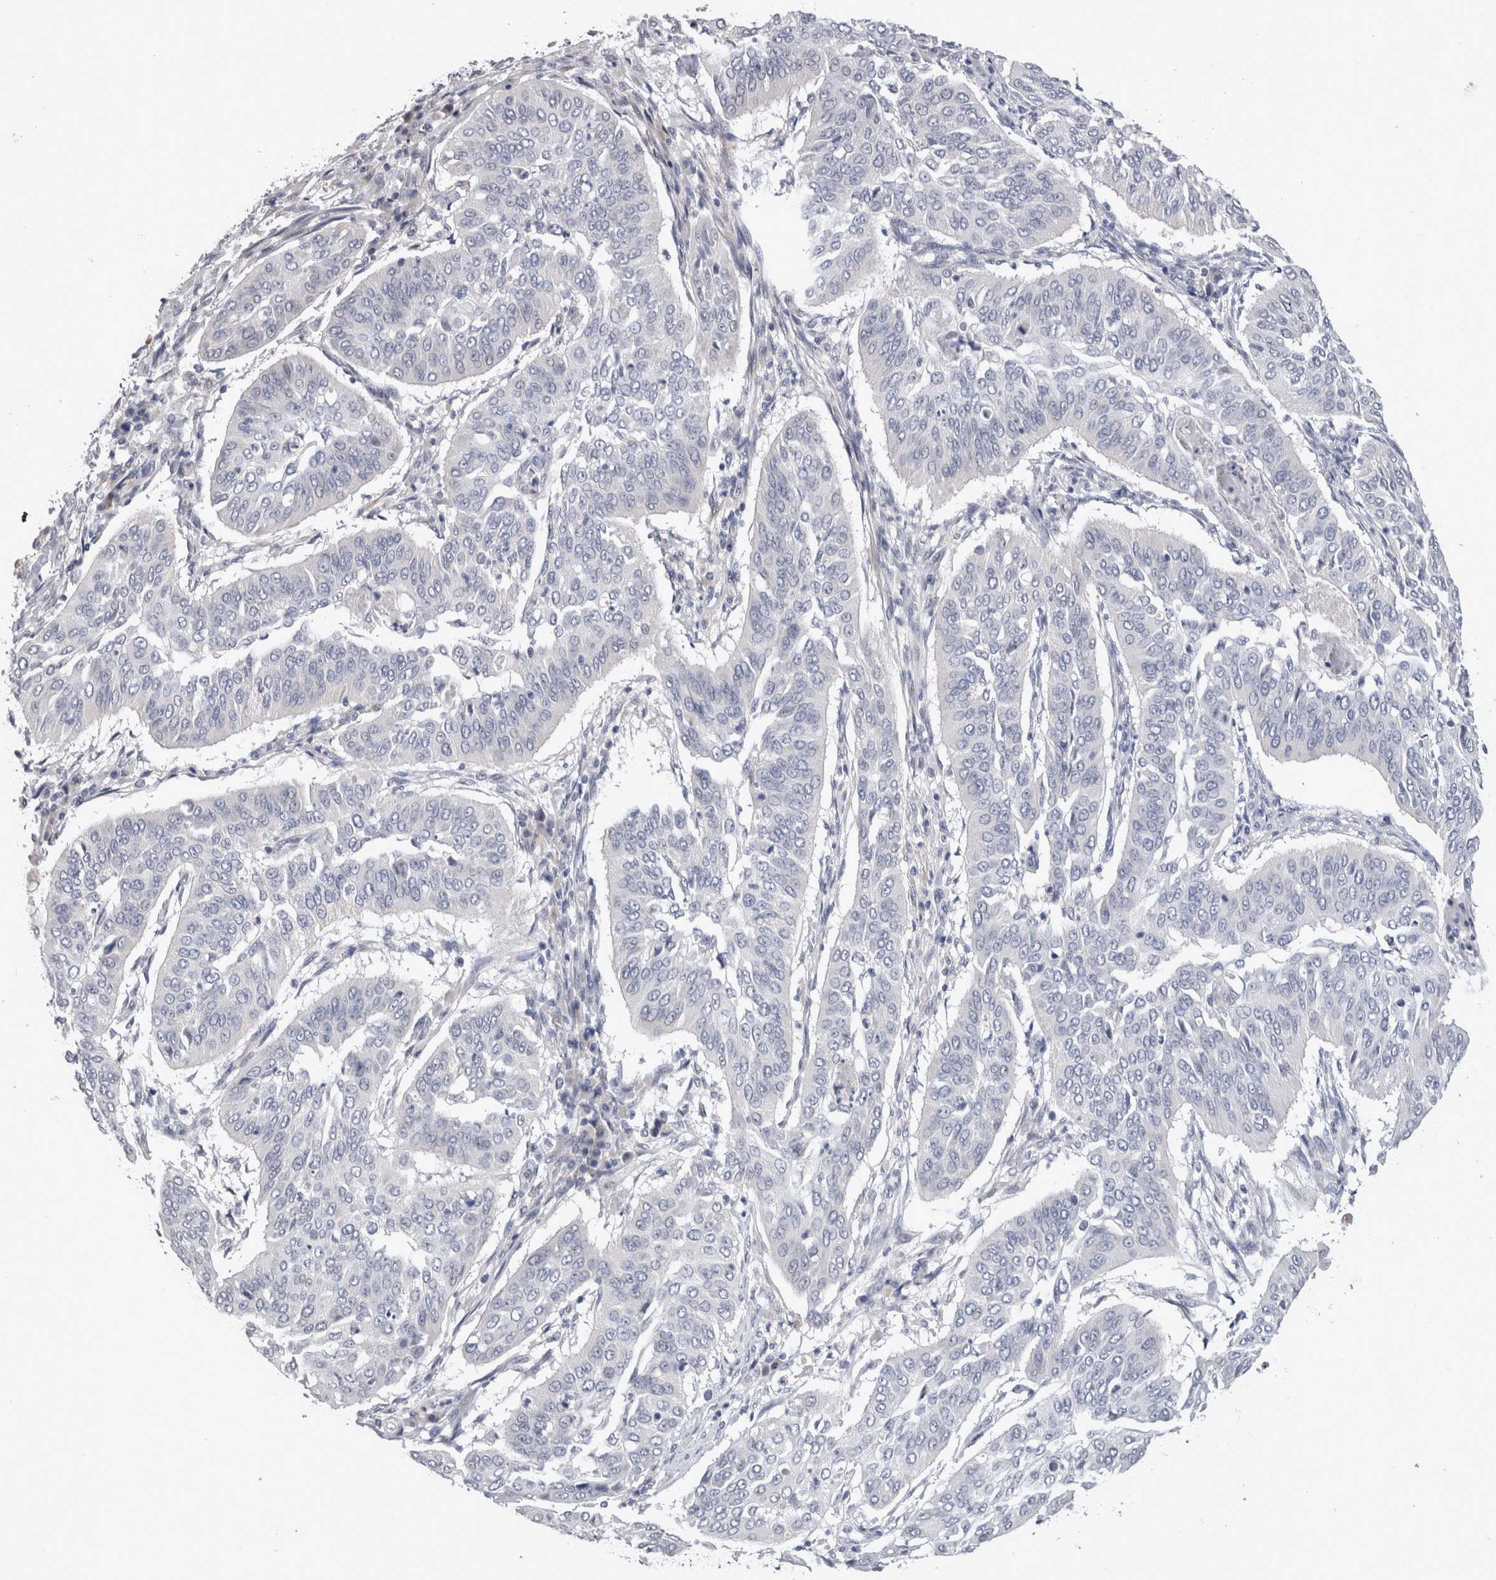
{"staining": {"intensity": "negative", "quantity": "none", "location": "none"}, "tissue": "cervical cancer", "cell_type": "Tumor cells", "image_type": "cancer", "snomed": [{"axis": "morphology", "description": "Normal tissue, NOS"}, {"axis": "morphology", "description": "Squamous cell carcinoma, NOS"}, {"axis": "topography", "description": "Cervix"}], "caption": "A histopathology image of human cervical cancer is negative for staining in tumor cells.", "gene": "CRYBG1", "patient": {"sex": "female", "age": 39}}